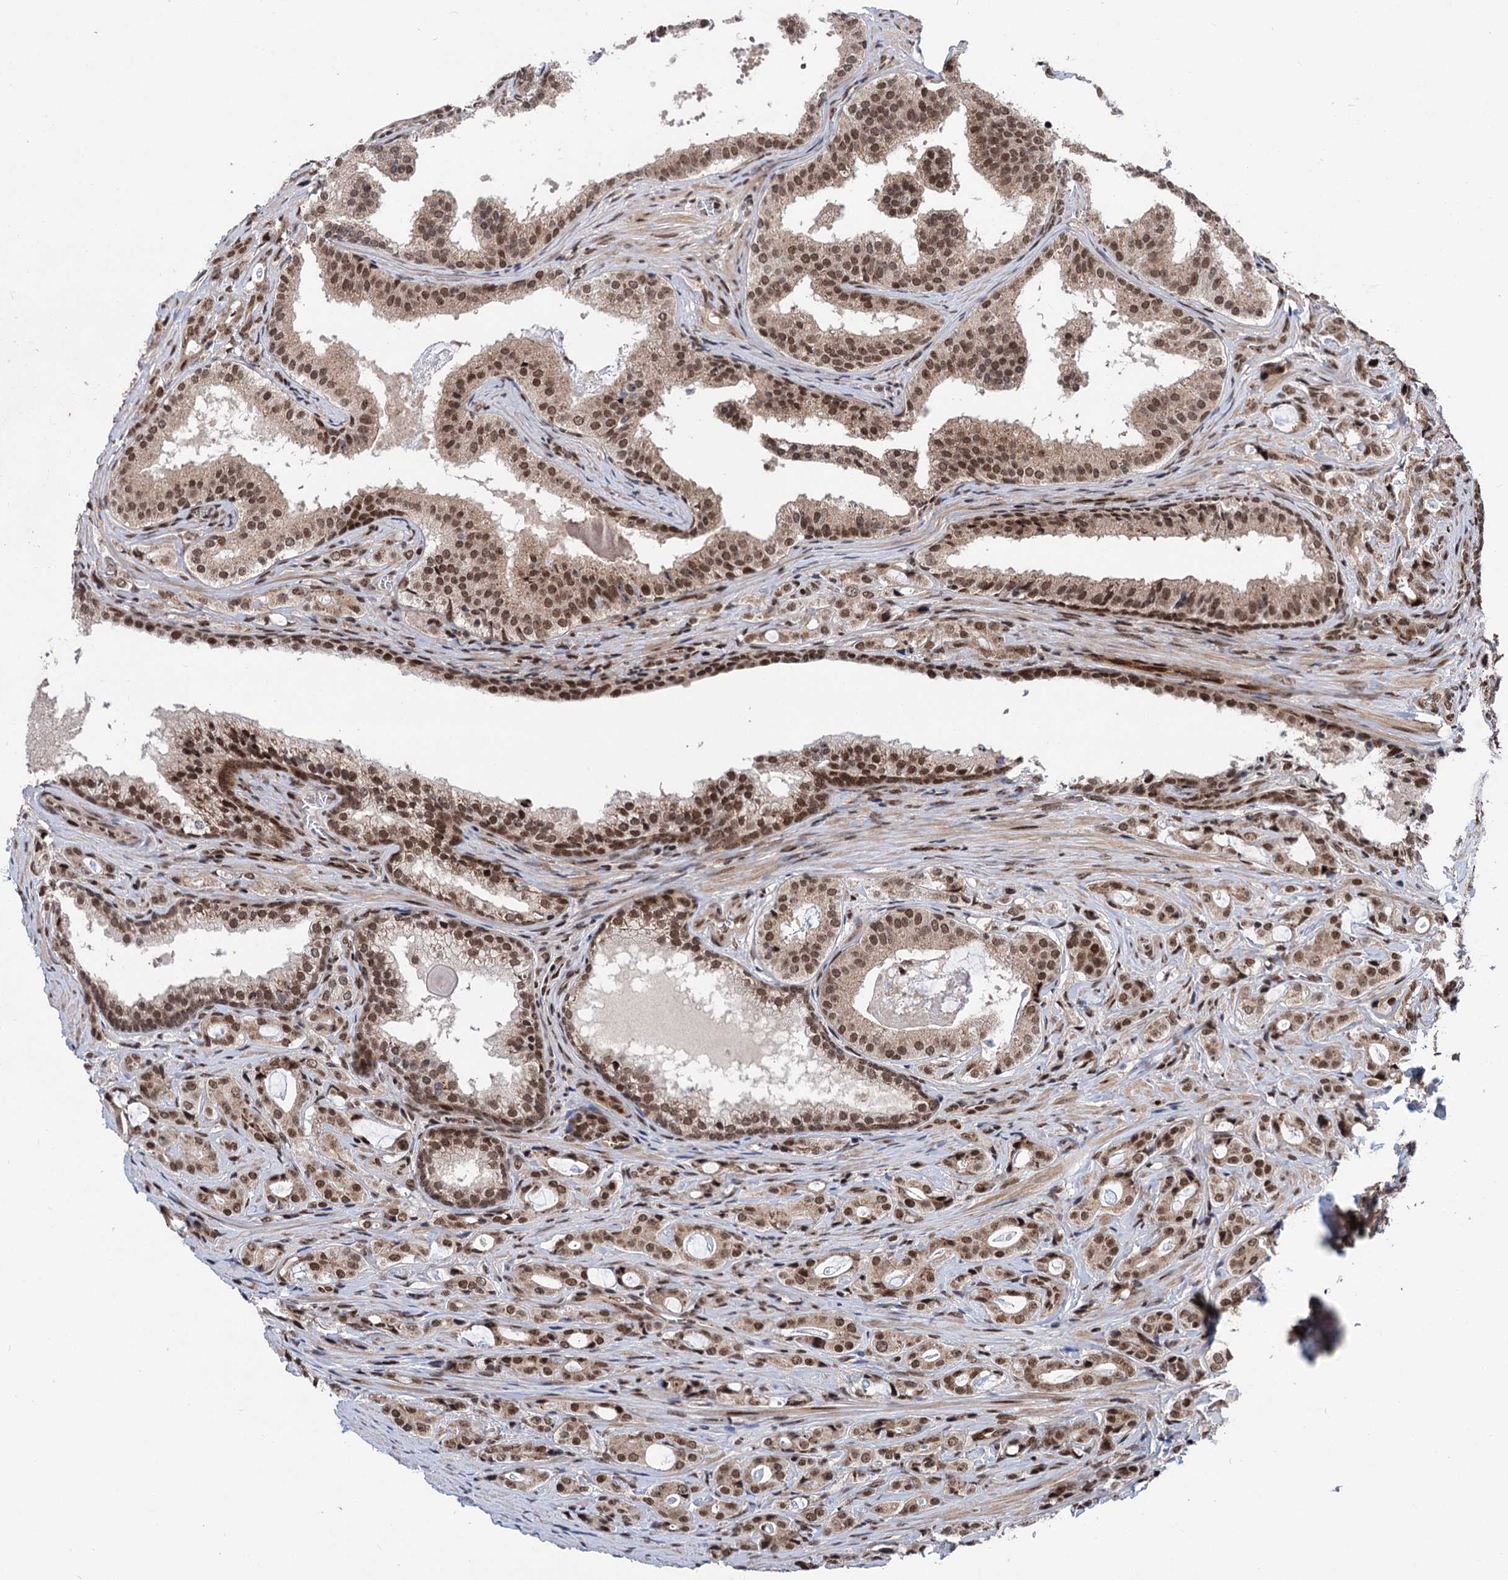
{"staining": {"intensity": "moderate", "quantity": ">75%", "location": "nuclear"}, "tissue": "prostate cancer", "cell_type": "Tumor cells", "image_type": "cancer", "snomed": [{"axis": "morphology", "description": "Adenocarcinoma, High grade"}, {"axis": "topography", "description": "Prostate"}], "caption": "An image showing moderate nuclear expression in approximately >75% of tumor cells in adenocarcinoma (high-grade) (prostate), as visualized by brown immunohistochemical staining.", "gene": "MAML1", "patient": {"sex": "male", "age": 63}}